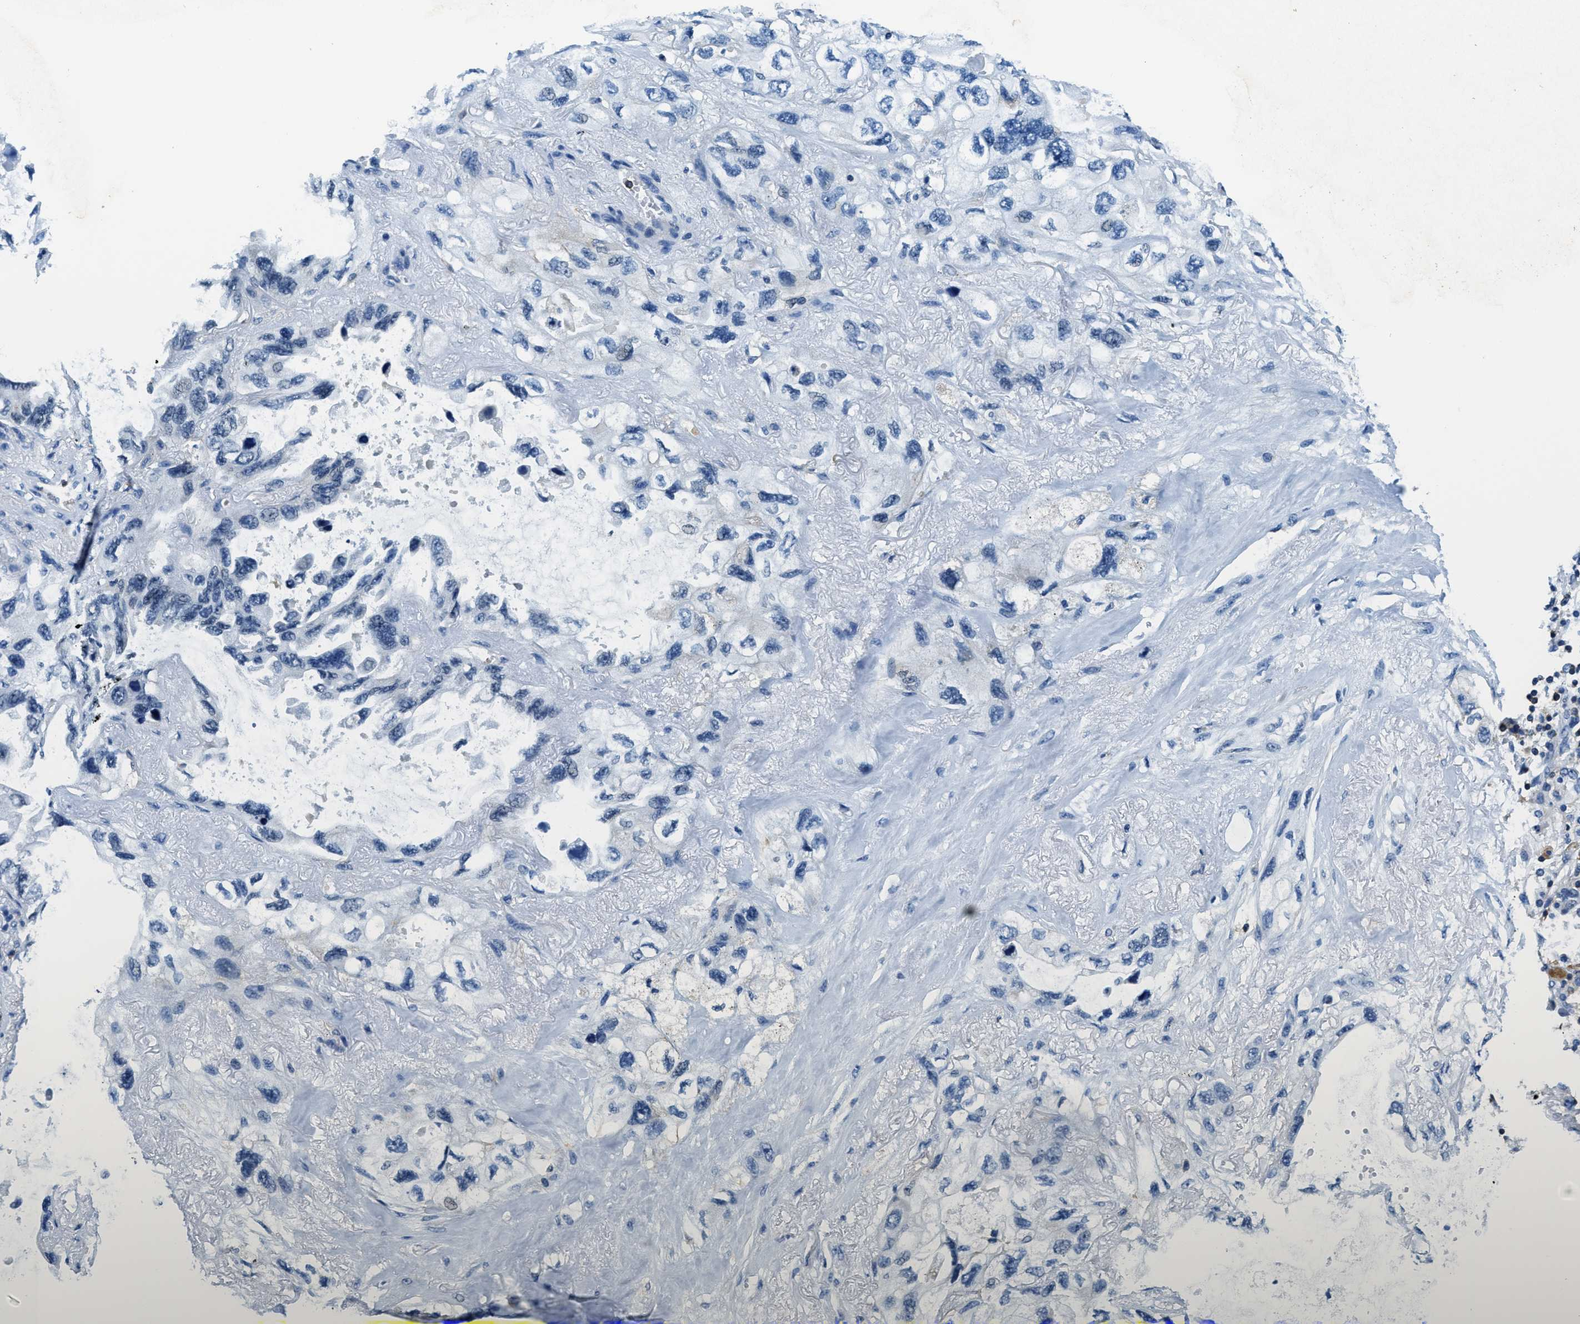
{"staining": {"intensity": "negative", "quantity": "none", "location": "none"}, "tissue": "lung cancer", "cell_type": "Tumor cells", "image_type": "cancer", "snomed": [{"axis": "morphology", "description": "Squamous cell carcinoma, NOS"}, {"axis": "topography", "description": "Lung"}], "caption": "A micrograph of human squamous cell carcinoma (lung) is negative for staining in tumor cells.", "gene": "MYO1G", "patient": {"sex": "female", "age": 73}}